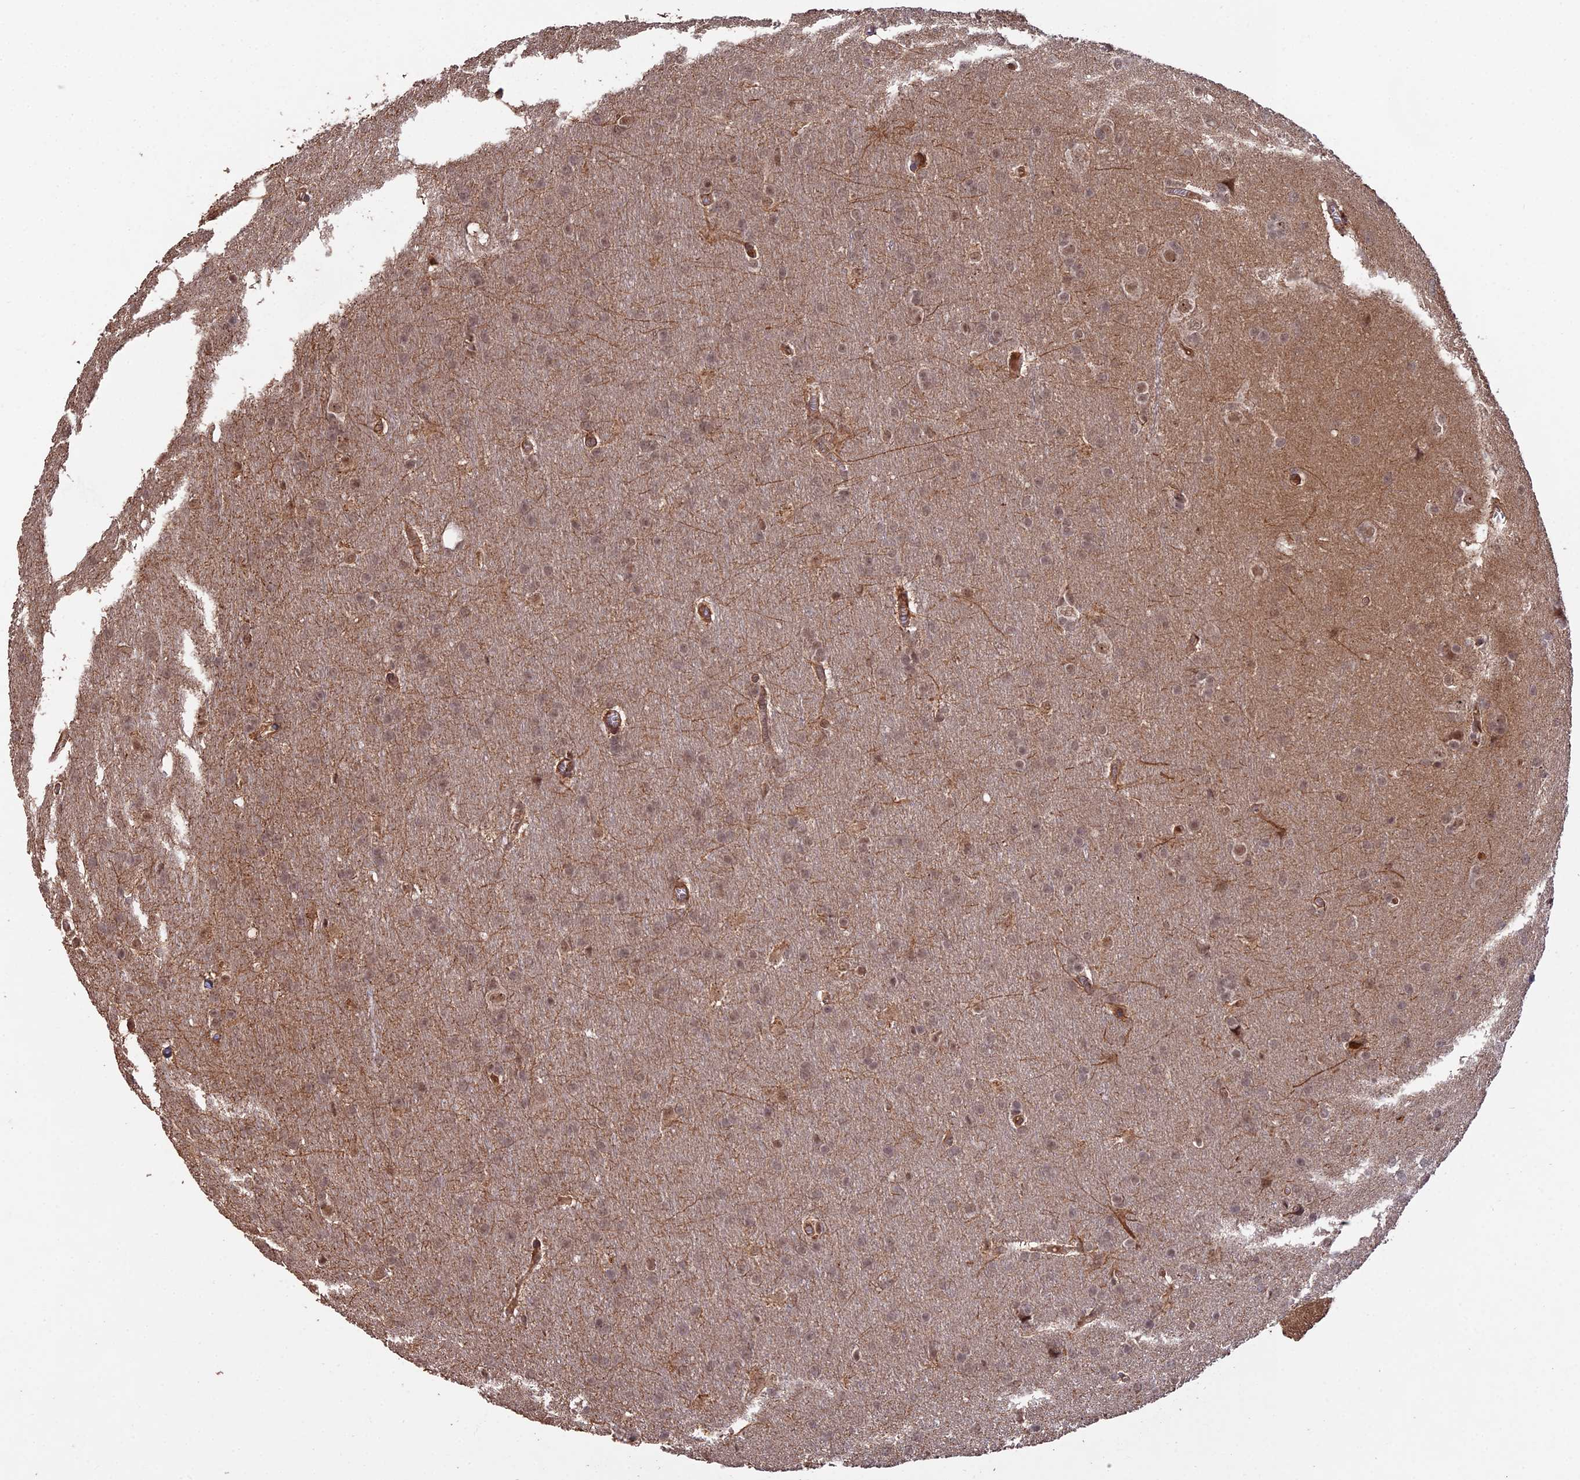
{"staining": {"intensity": "weak", "quantity": "<25%", "location": "cytoplasmic/membranous"}, "tissue": "glioma", "cell_type": "Tumor cells", "image_type": "cancer", "snomed": [{"axis": "morphology", "description": "Glioma, malignant, Low grade"}, {"axis": "topography", "description": "Brain"}], "caption": "A photomicrograph of human malignant glioma (low-grade) is negative for staining in tumor cells.", "gene": "RALGAPA2", "patient": {"sex": "female", "age": 32}}